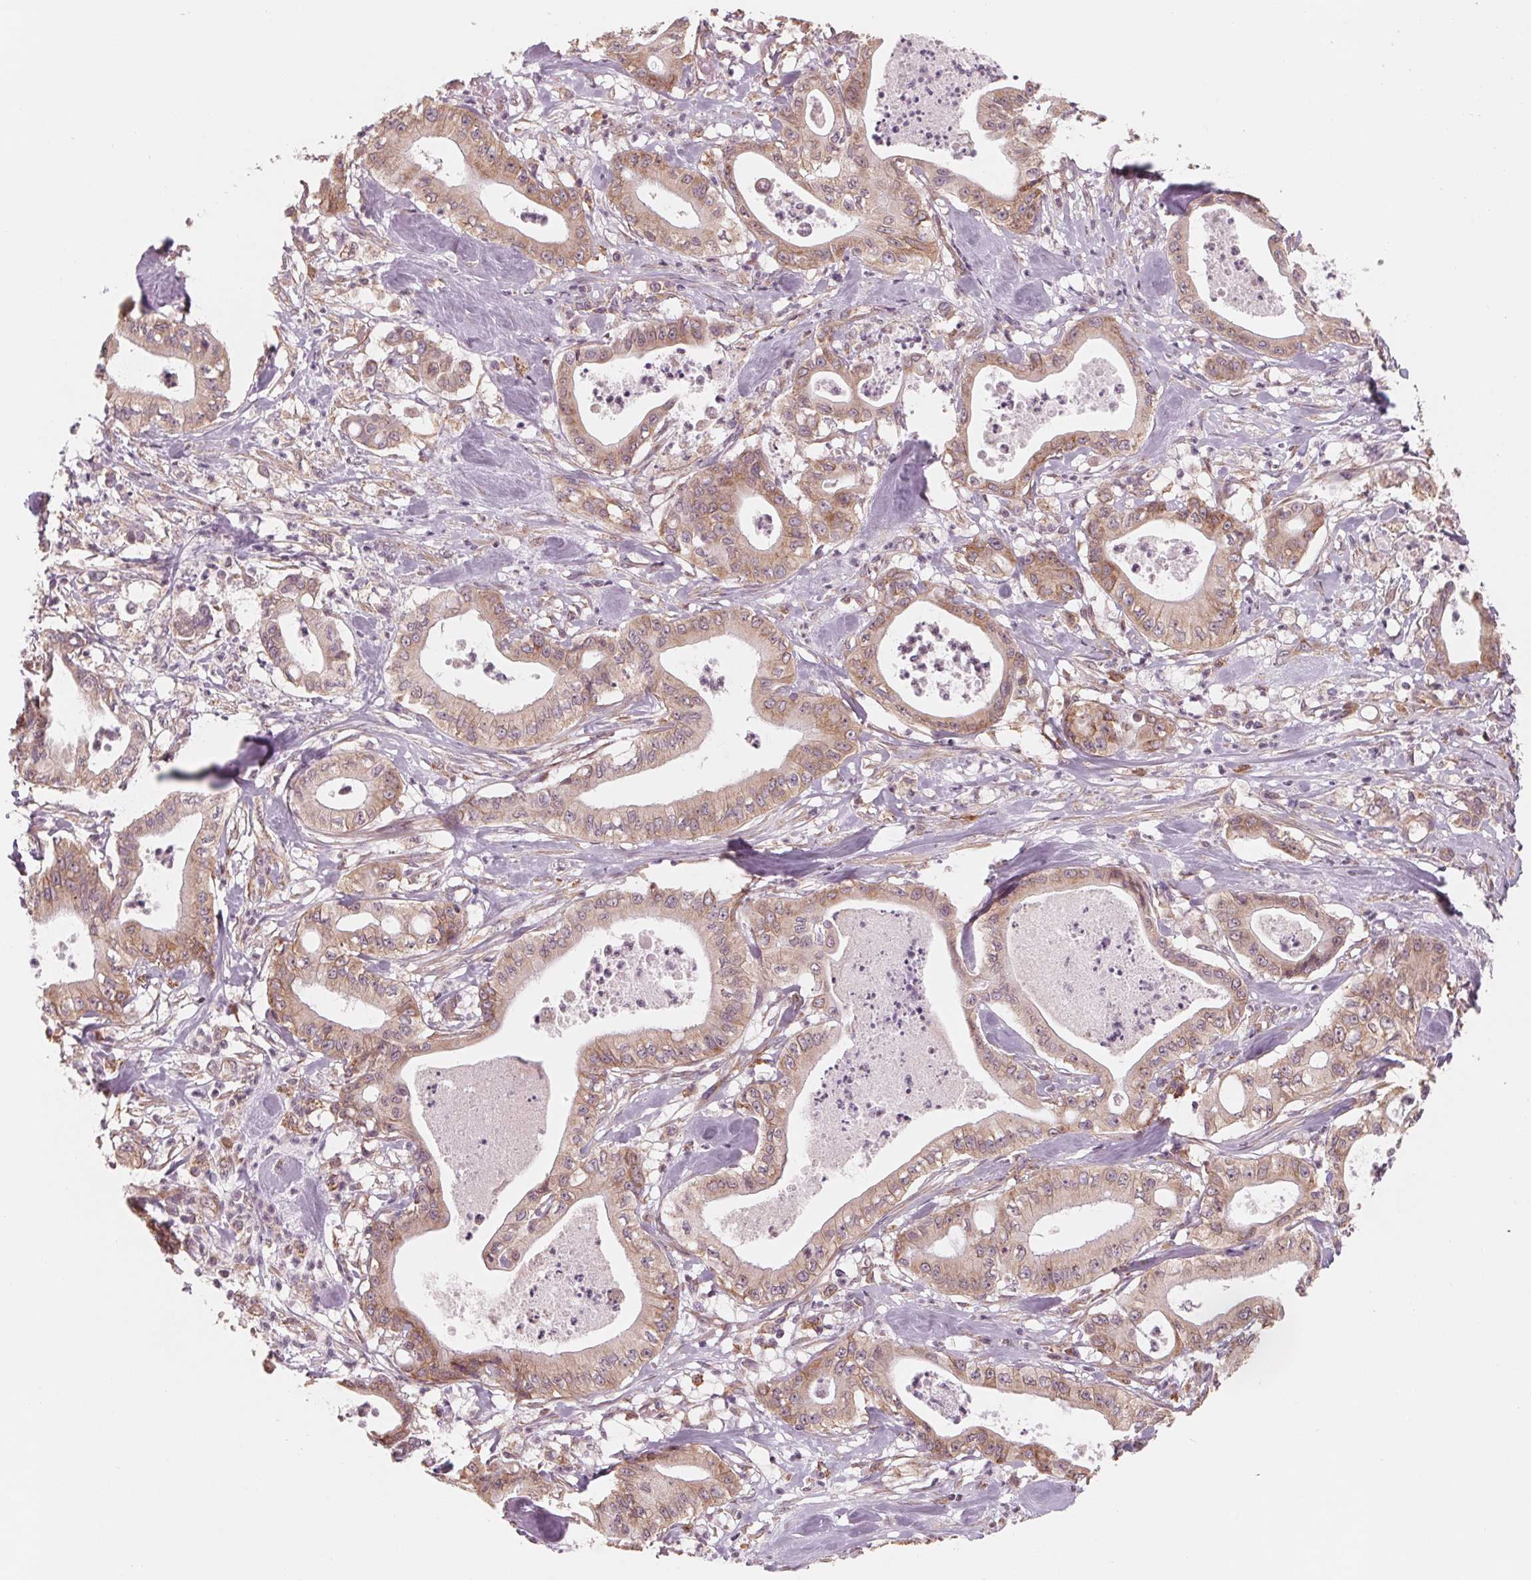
{"staining": {"intensity": "weak", "quantity": ">75%", "location": "cytoplasmic/membranous"}, "tissue": "pancreatic cancer", "cell_type": "Tumor cells", "image_type": "cancer", "snomed": [{"axis": "morphology", "description": "Adenocarcinoma, NOS"}, {"axis": "topography", "description": "Pancreas"}], "caption": "About >75% of tumor cells in human pancreatic cancer (adenocarcinoma) demonstrate weak cytoplasmic/membranous protein positivity as visualized by brown immunohistochemical staining.", "gene": "GIGYF2", "patient": {"sex": "male", "age": 71}}